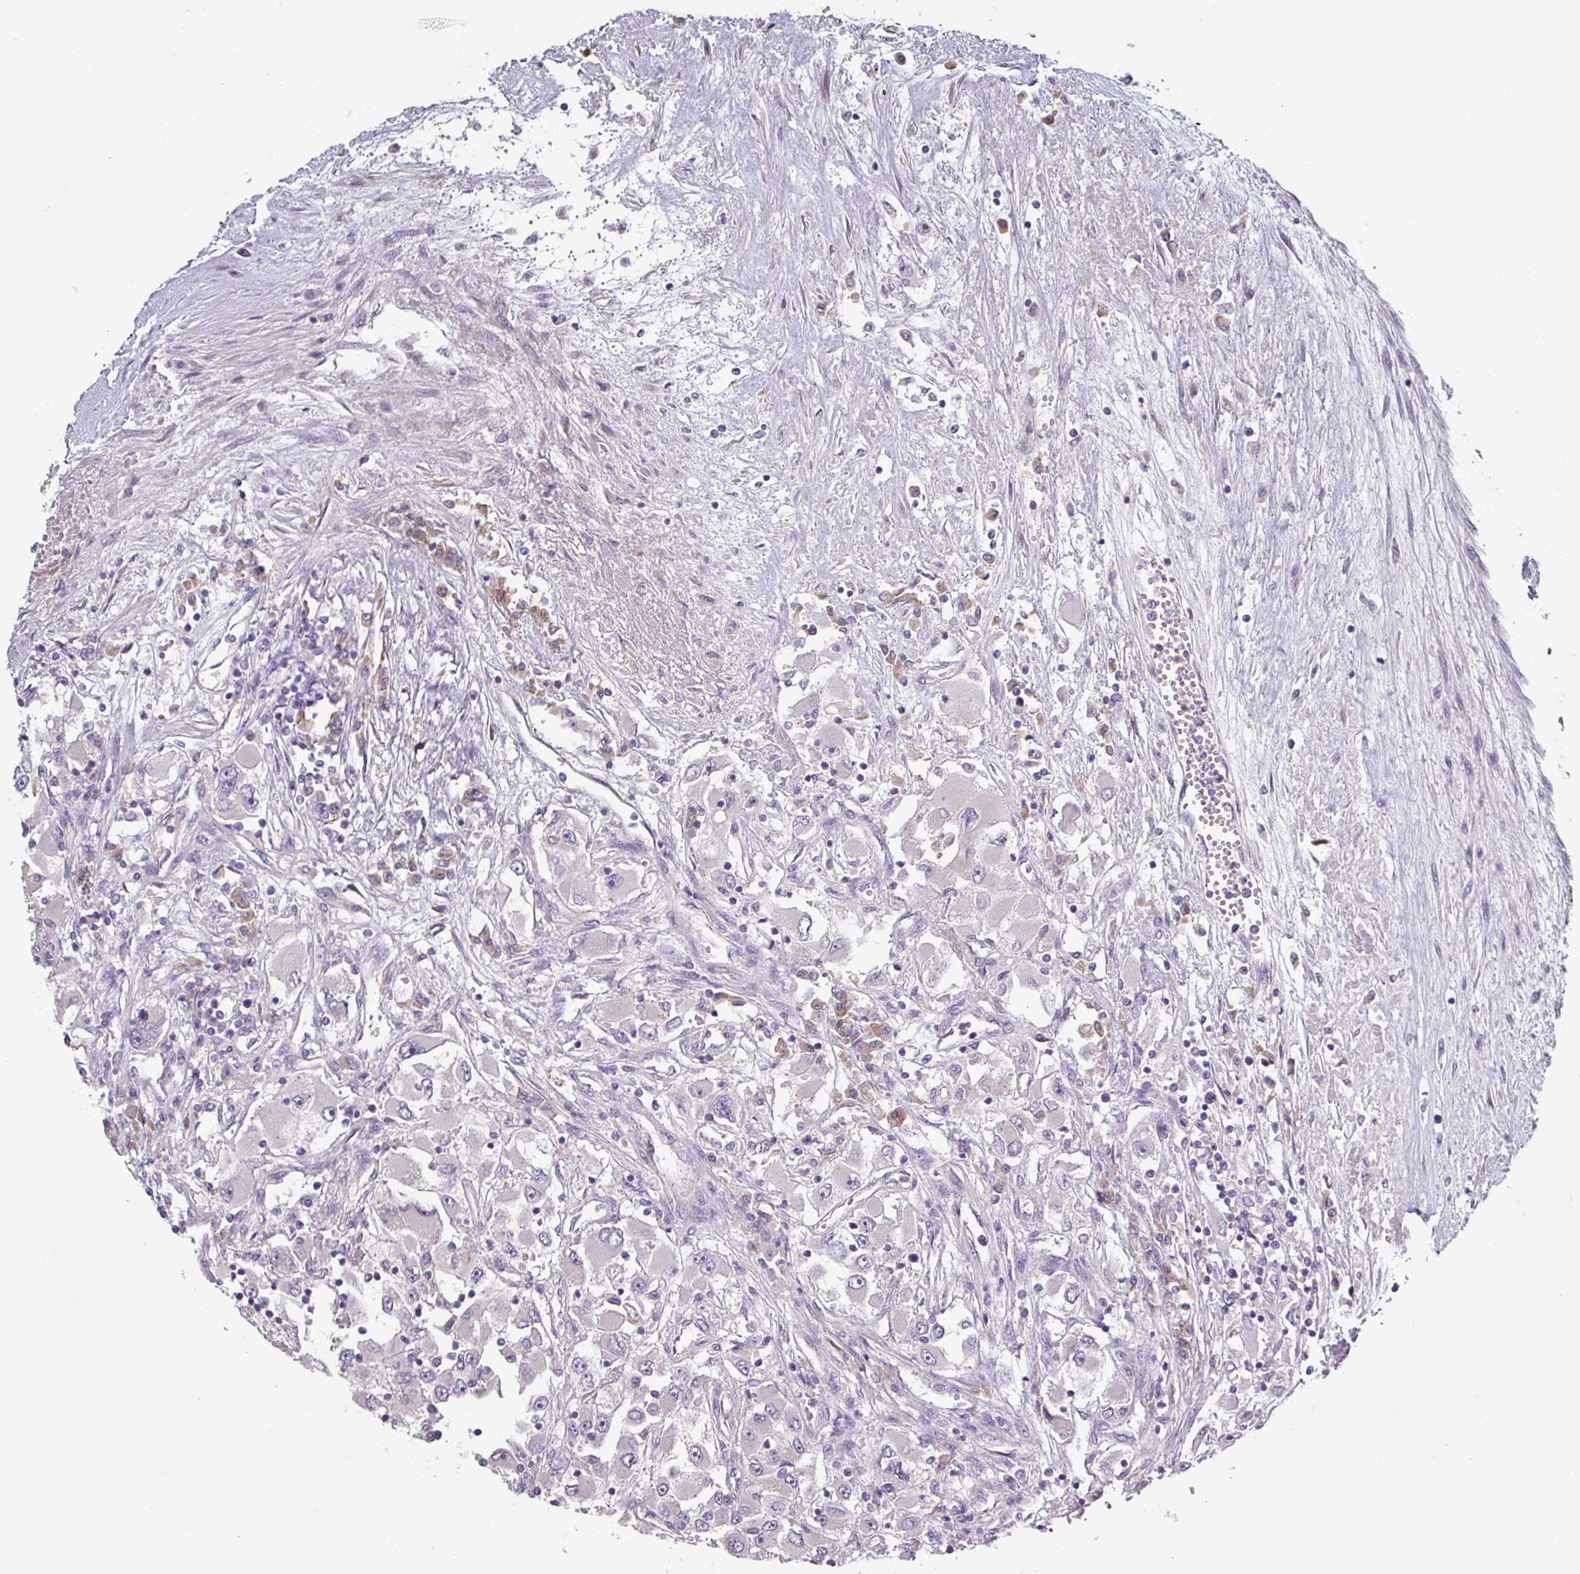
{"staining": {"intensity": "negative", "quantity": "none", "location": "none"}, "tissue": "renal cancer", "cell_type": "Tumor cells", "image_type": "cancer", "snomed": [{"axis": "morphology", "description": "Adenocarcinoma, NOS"}, {"axis": "topography", "description": "Kidney"}], "caption": "Protein analysis of renal adenocarcinoma demonstrates no significant positivity in tumor cells. Brightfield microscopy of immunohistochemistry stained with DAB (3,3'-diaminobenzidine) (brown) and hematoxylin (blue), captured at high magnification.", "gene": "PRAMEF8", "patient": {"sex": "female", "age": 52}}